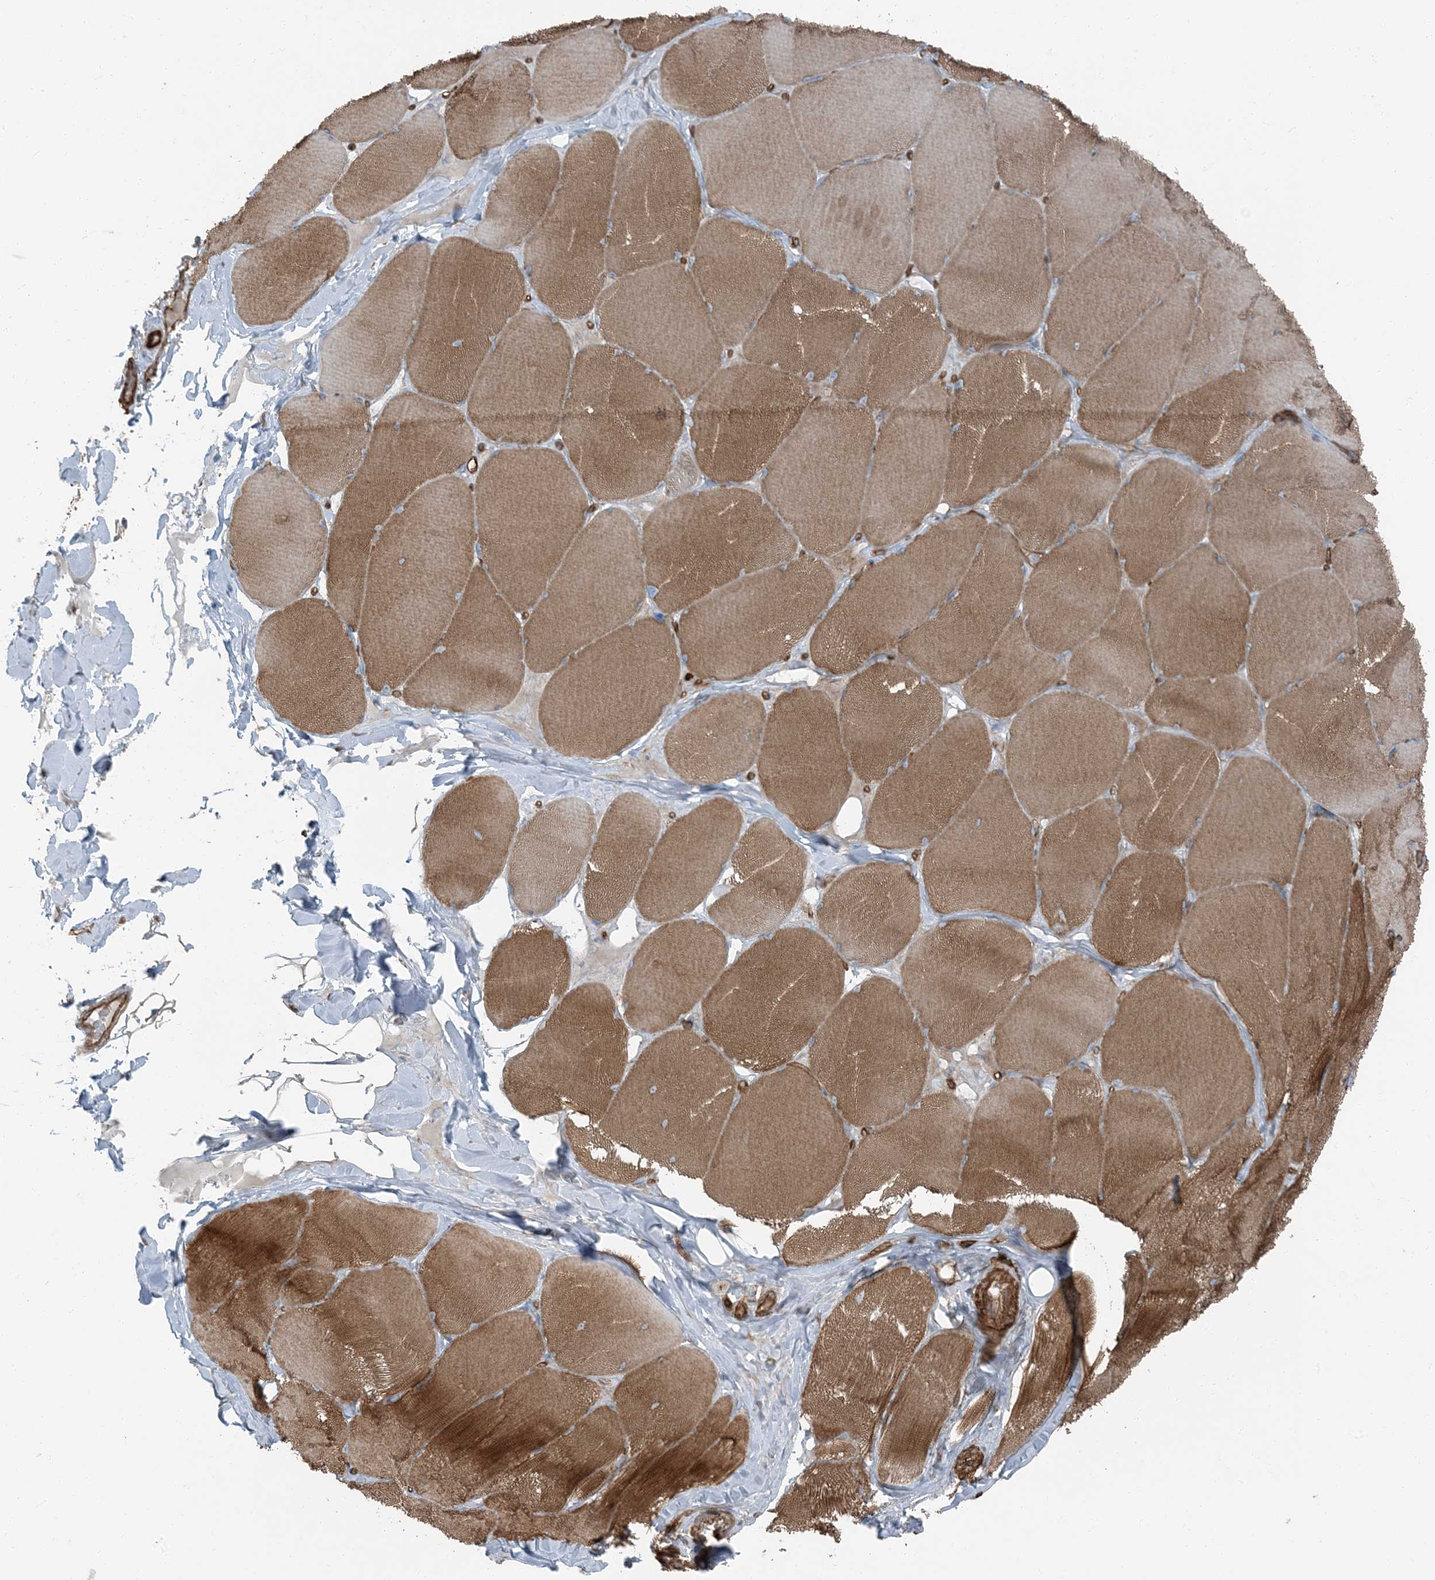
{"staining": {"intensity": "moderate", "quantity": ">75%", "location": "cytoplasmic/membranous"}, "tissue": "skeletal muscle", "cell_type": "Myocytes", "image_type": "normal", "snomed": [{"axis": "morphology", "description": "Normal tissue, NOS"}, {"axis": "topography", "description": "Skin"}, {"axis": "topography", "description": "Skeletal muscle"}], "caption": "A histopathology image showing moderate cytoplasmic/membranous staining in about >75% of myocytes in benign skeletal muscle, as visualized by brown immunohistochemical staining.", "gene": "ZFP90", "patient": {"sex": "male", "age": 83}}